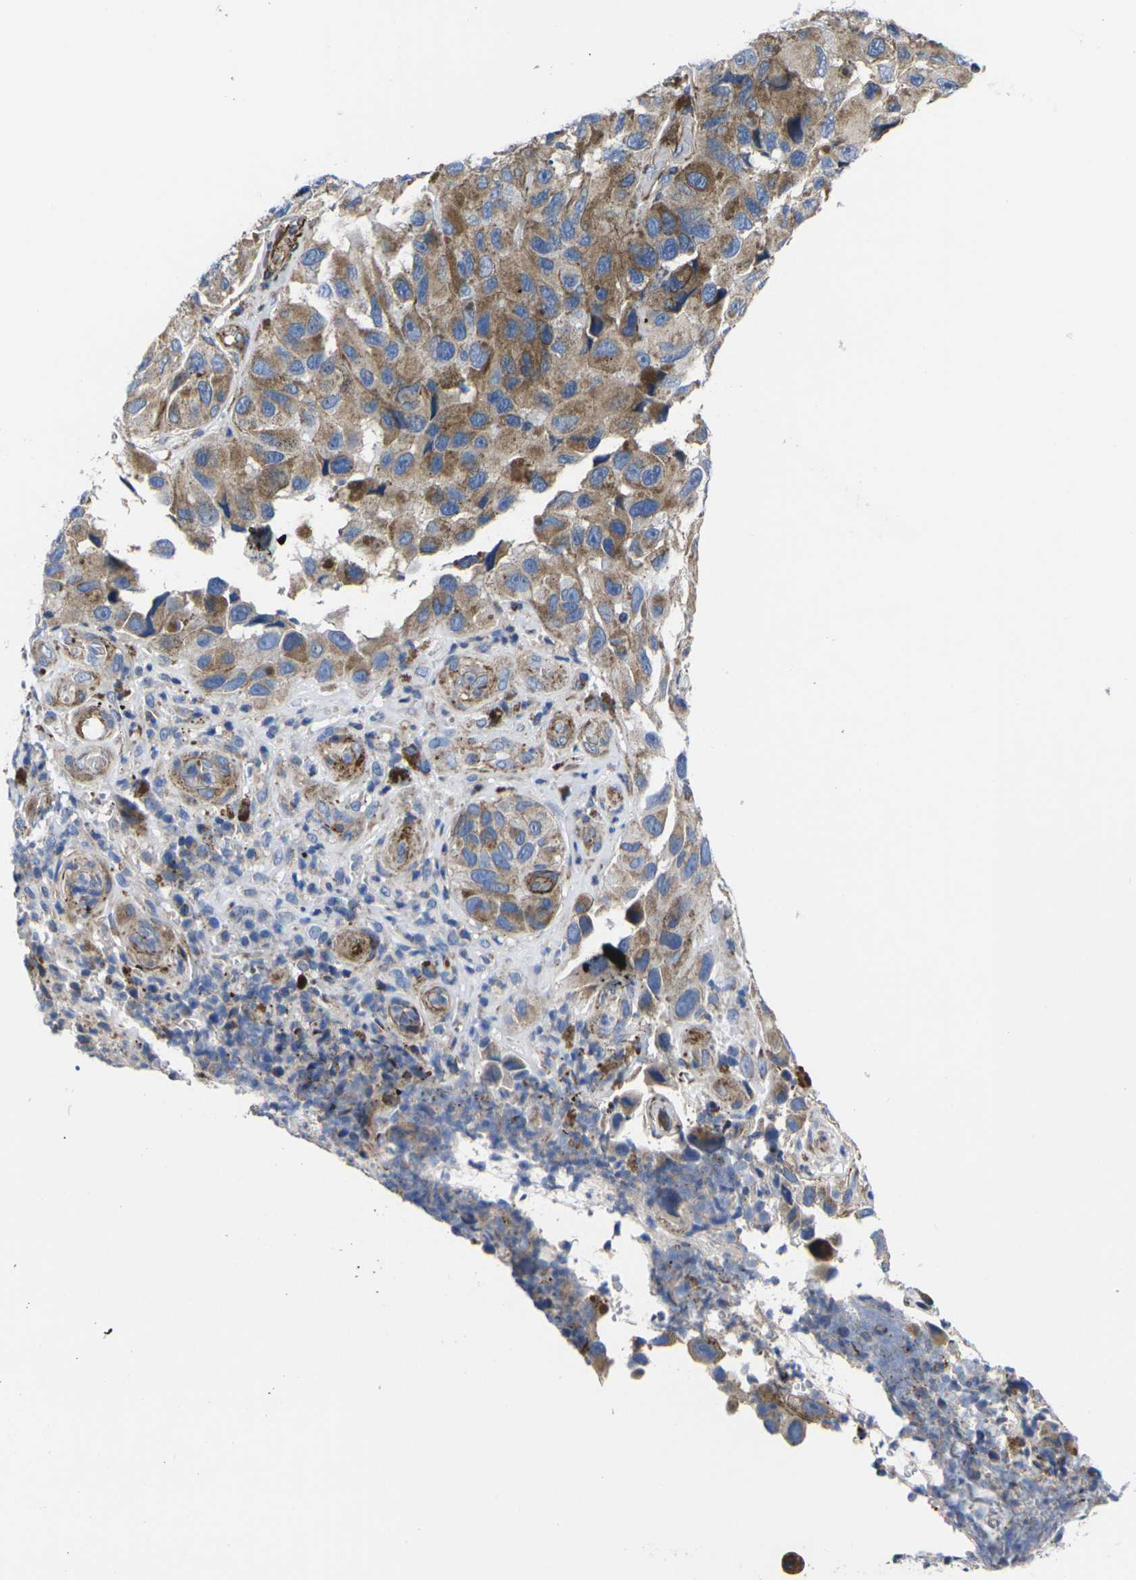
{"staining": {"intensity": "weak", "quantity": ">75%", "location": "cytoplasmic/membranous"}, "tissue": "melanoma", "cell_type": "Tumor cells", "image_type": "cancer", "snomed": [{"axis": "morphology", "description": "Malignant melanoma, NOS"}, {"axis": "topography", "description": "Skin"}], "caption": "Malignant melanoma was stained to show a protein in brown. There is low levels of weak cytoplasmic/membranous expression in approximately >75% of tumor cells. The staining is performed using DAB (3,3'-diaminobenzidine) brown chromogen to label protein expression. The nuclei are counter-stained blue using hematoxylin.", "gene": "GPR4", "patient": {"sex": "female", "age": 73}}